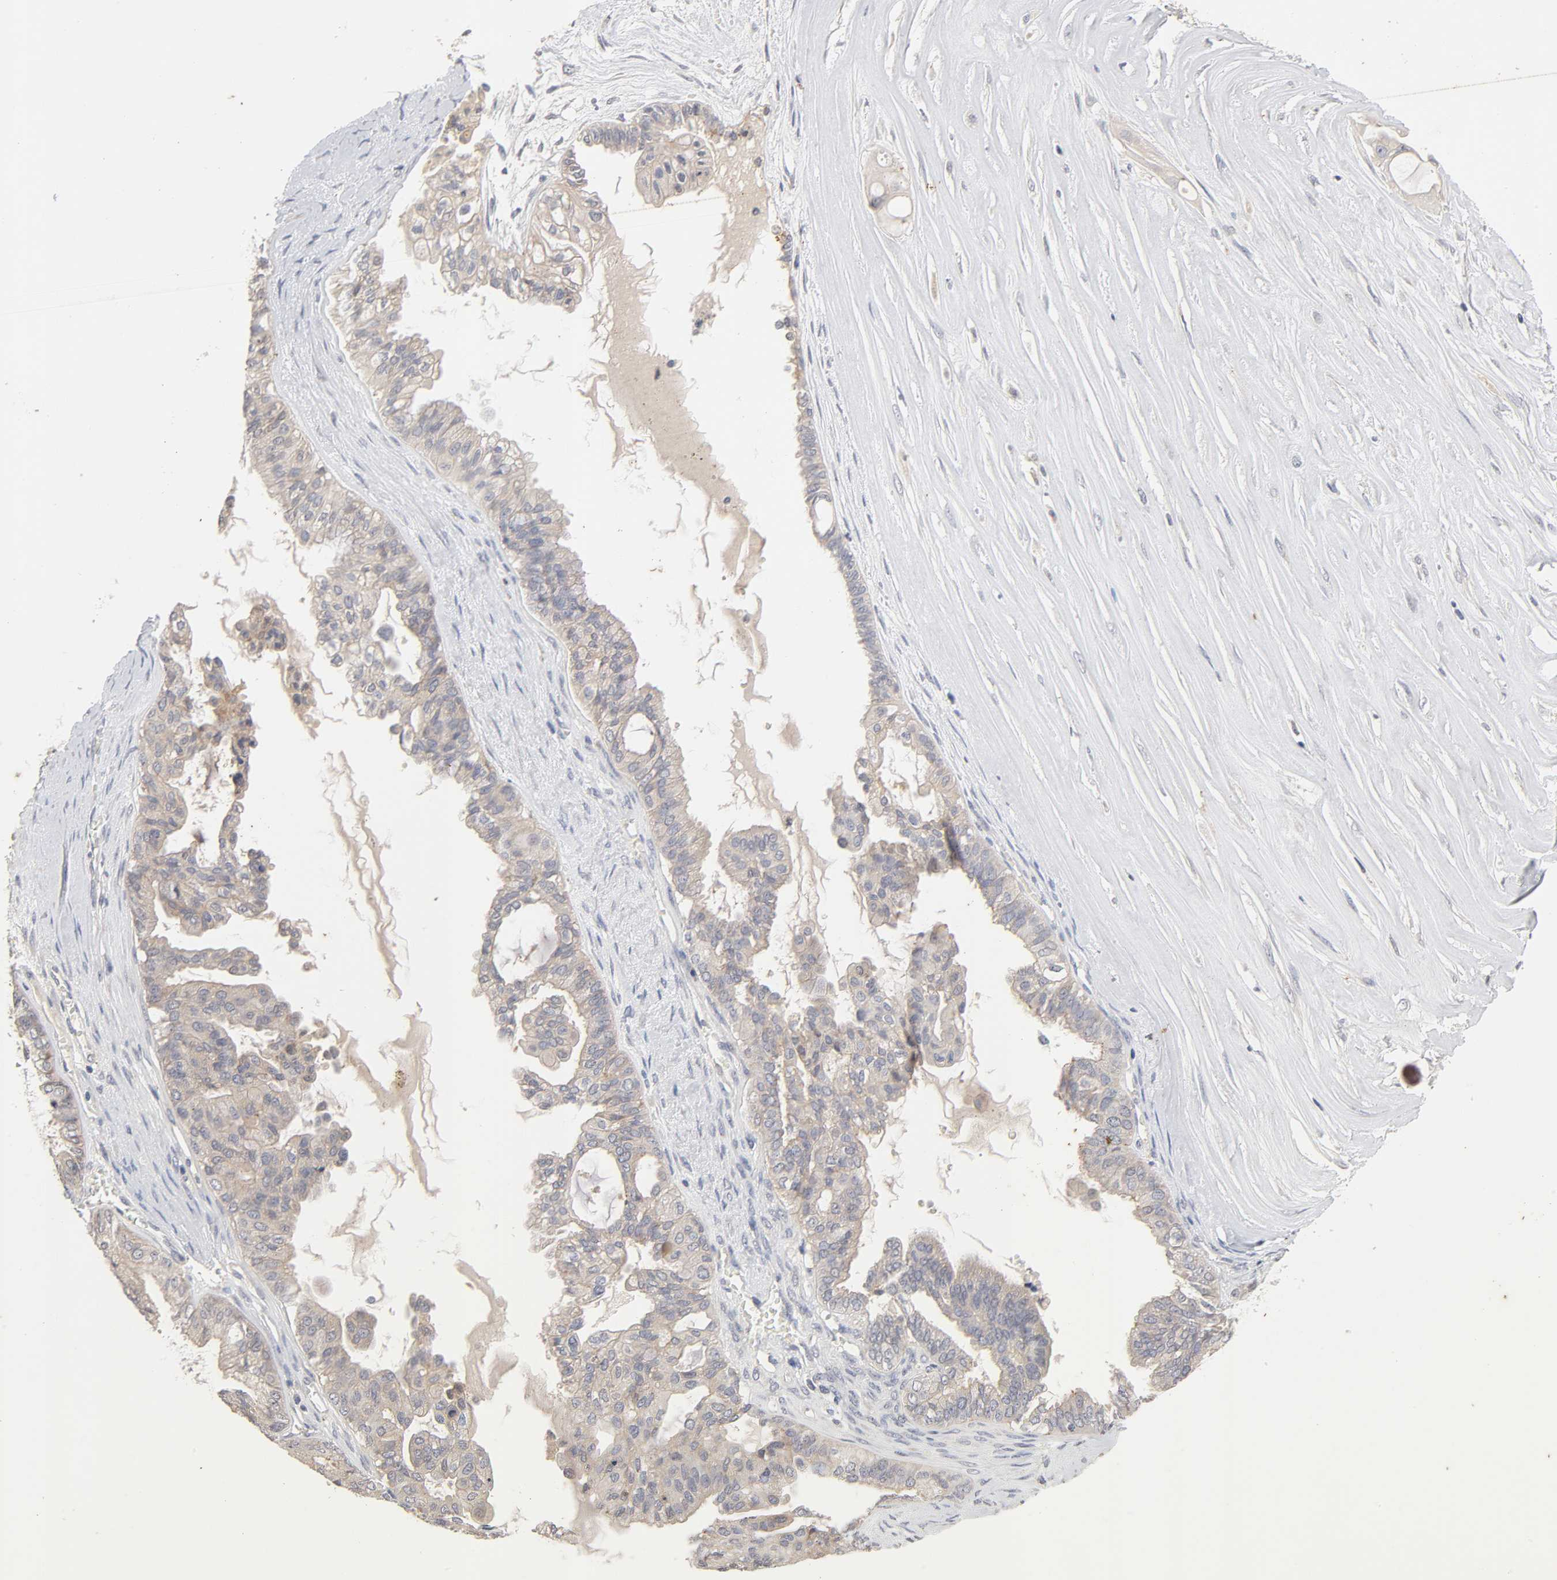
{"staining": {"intensity": "weak", "quantity": "25%-75%", "location": "cytoplasmic/membranous"}, "tissue": "ovarian cancer", "cell_type": "Tumor cells", "image_type": "cancer", "snomed": [{"axis": "morphology", "description": "Carcinoma, NOS"}, {"axis": "morphology", "description": "Carcinoma, endometroid"}, {"axis": "topography", "description": "Ovary"}], "caption": "Carcinoma (ovarian) stained with IHC demonstrates weak cytoplasmic/membranous positivity in about 25%-75% of tumor cells. (brown staining indicates protein expression, while blue staining denotes nuclei).", "gene": "CXADR", "patient": {"sex": "female", "age": 50}}